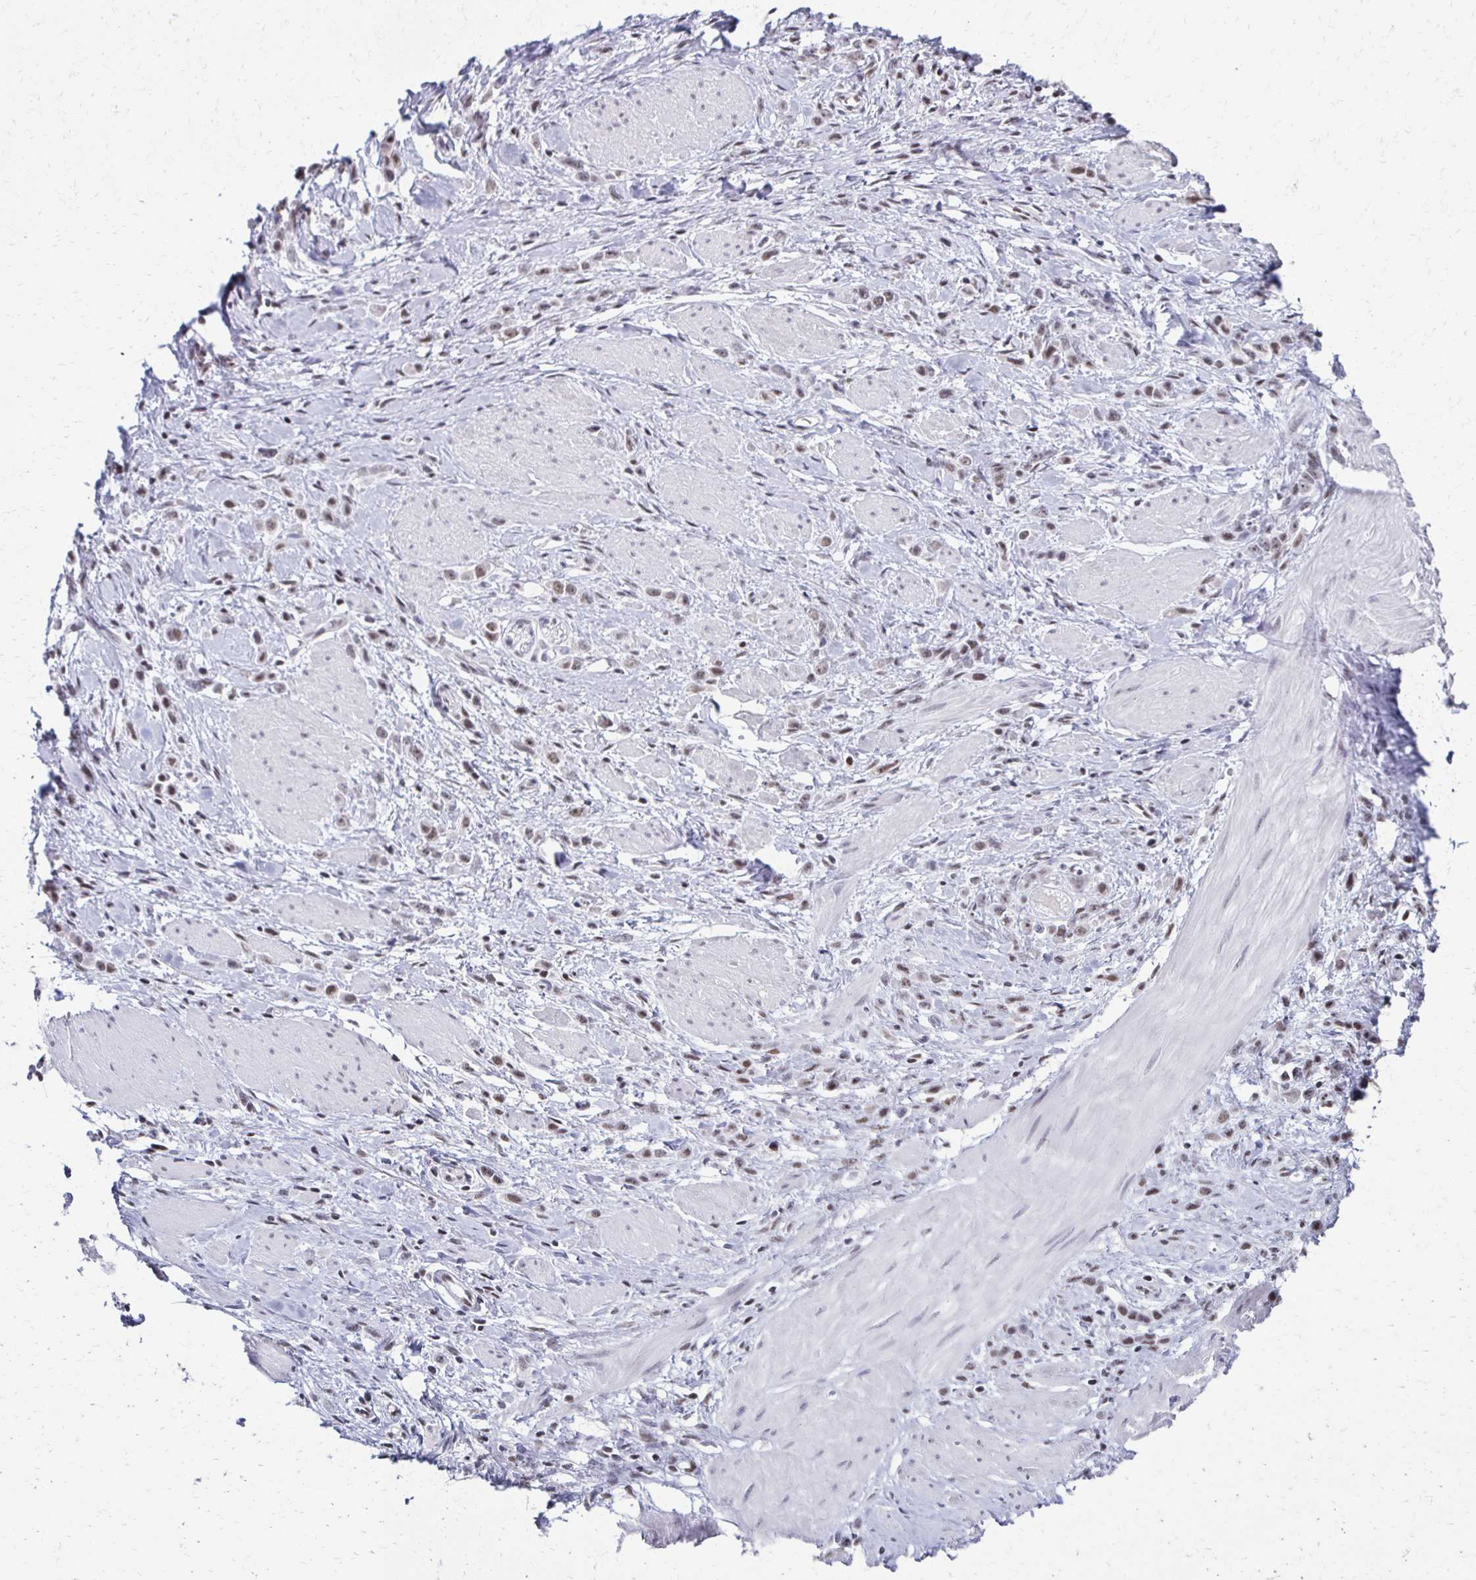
{"staining": {"intensity": "weak", "quantity": ">75%", "location": "nuclear"}, "tissue": "stomach cancer", "cell_type": "Tumor cells", "image_type": "cancer", "snomed": [{"axis": "morphology", "description": "Adenocarcinoma, NOS"}, {"axis": "topography", "description": "Stomach"}], "caption": "Human stomach cancer stained with a protein marker reveals weak staining in tumor cells.", "gene": "IRF7", "patient": {"sex": "male", "age": 47}}